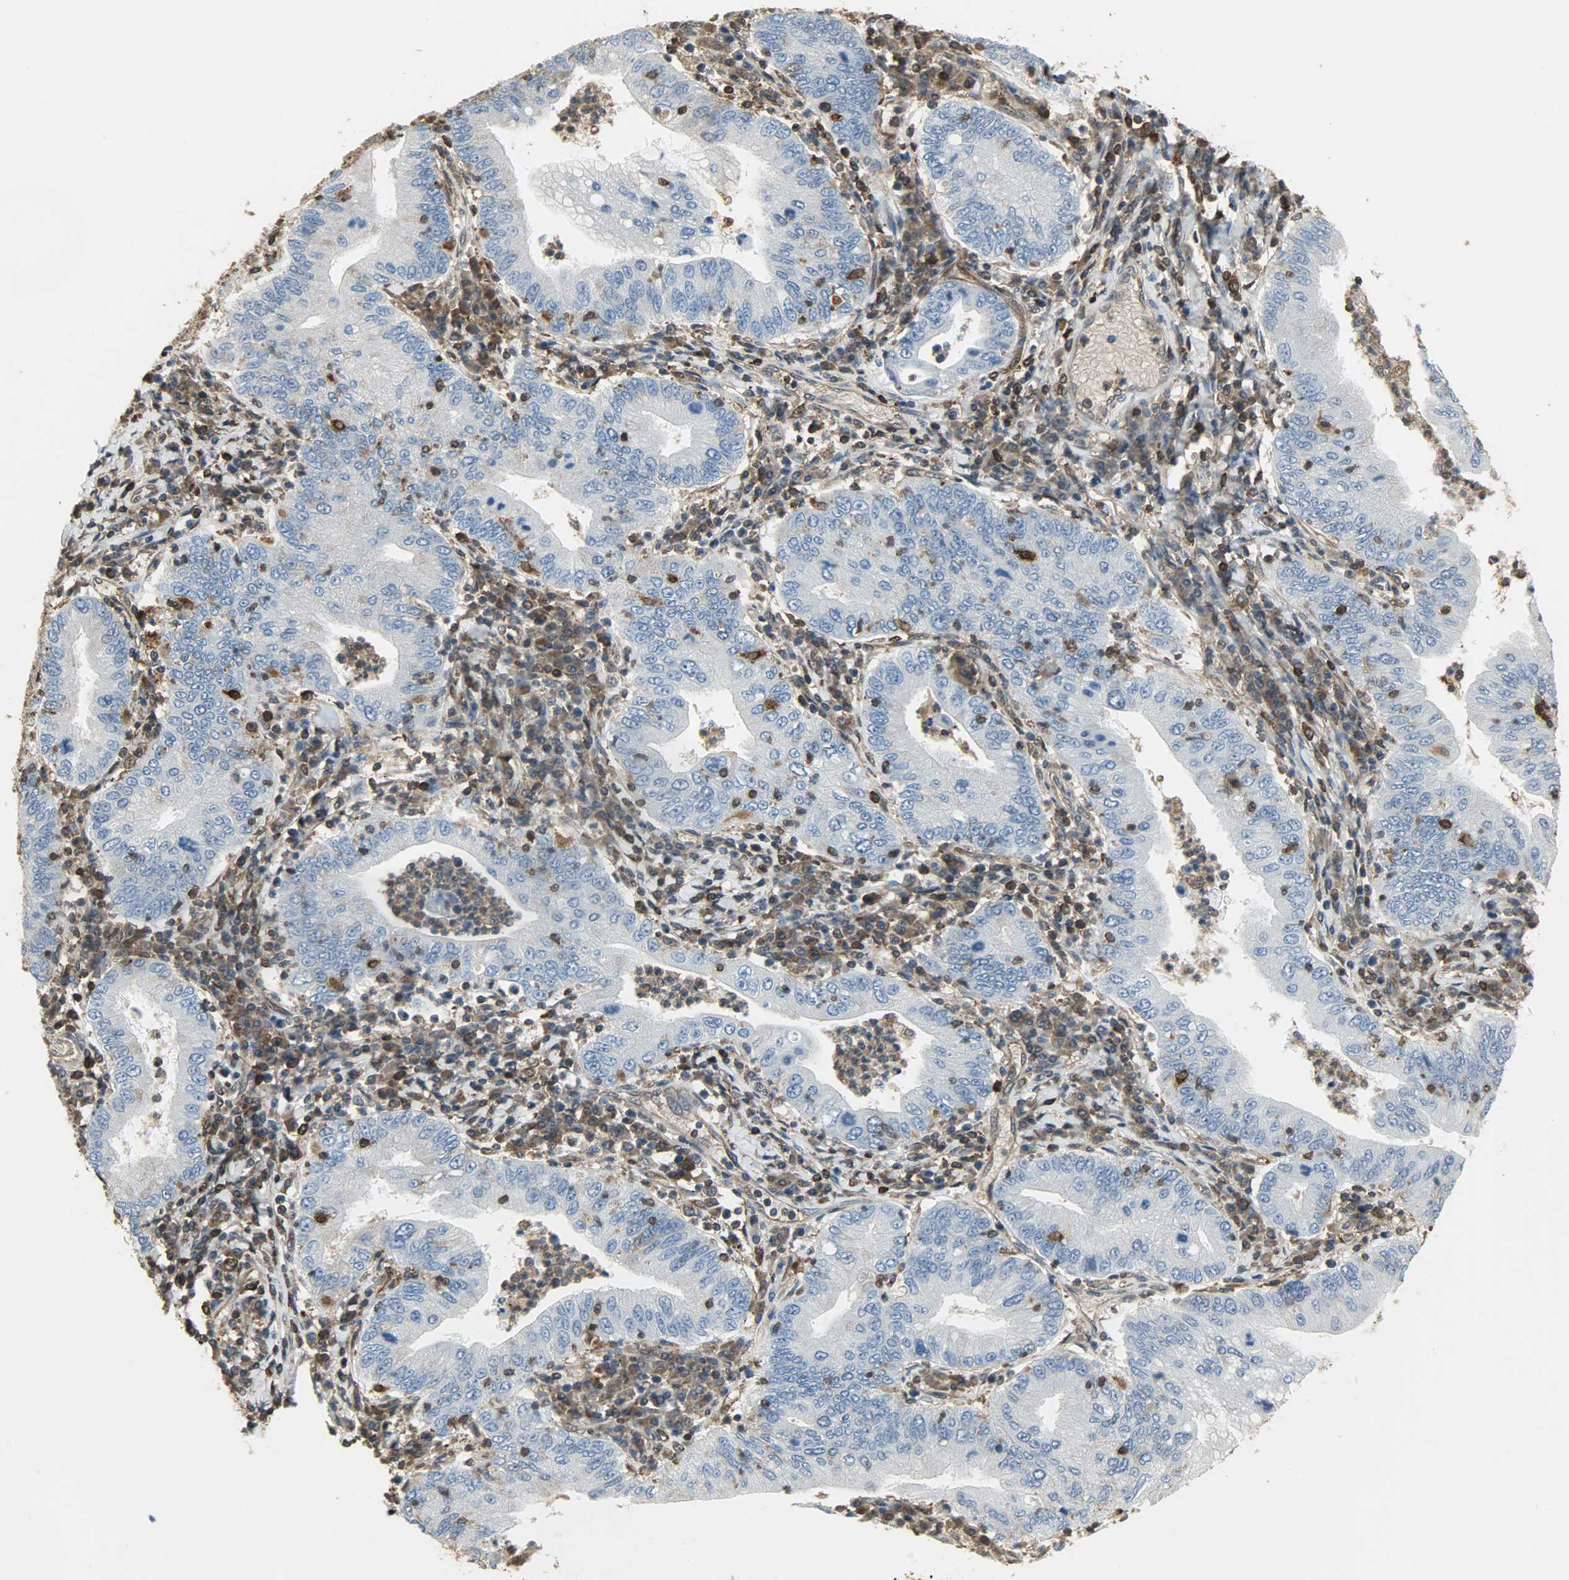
{"staining": {"intensity": "negative", "quantity": "none", "location": "none"}, "tissue": "stomach cancer", "cell_type": "Tumor cells", "image_type": "cancer", "snomed": [{"axis": "morphology", "description": "Normal tissue, NOS"}, {"axis": "morphology", "description": "Adenocarcinoma, NOS"}, {"axis": "topography", "description": "Esophagus"}, {"axis": "topography", "description": "Stomach, upper"}, {"axis": "topography", "description": "Peripheral nerve tissue"}], "caption": "This is an immunohistochemistry histopathology image of adenocarcinoma (stomach). There is no staining in tumor cells.", "gene": "LDHB", "patient": {"sex": "male", "age": 62}}